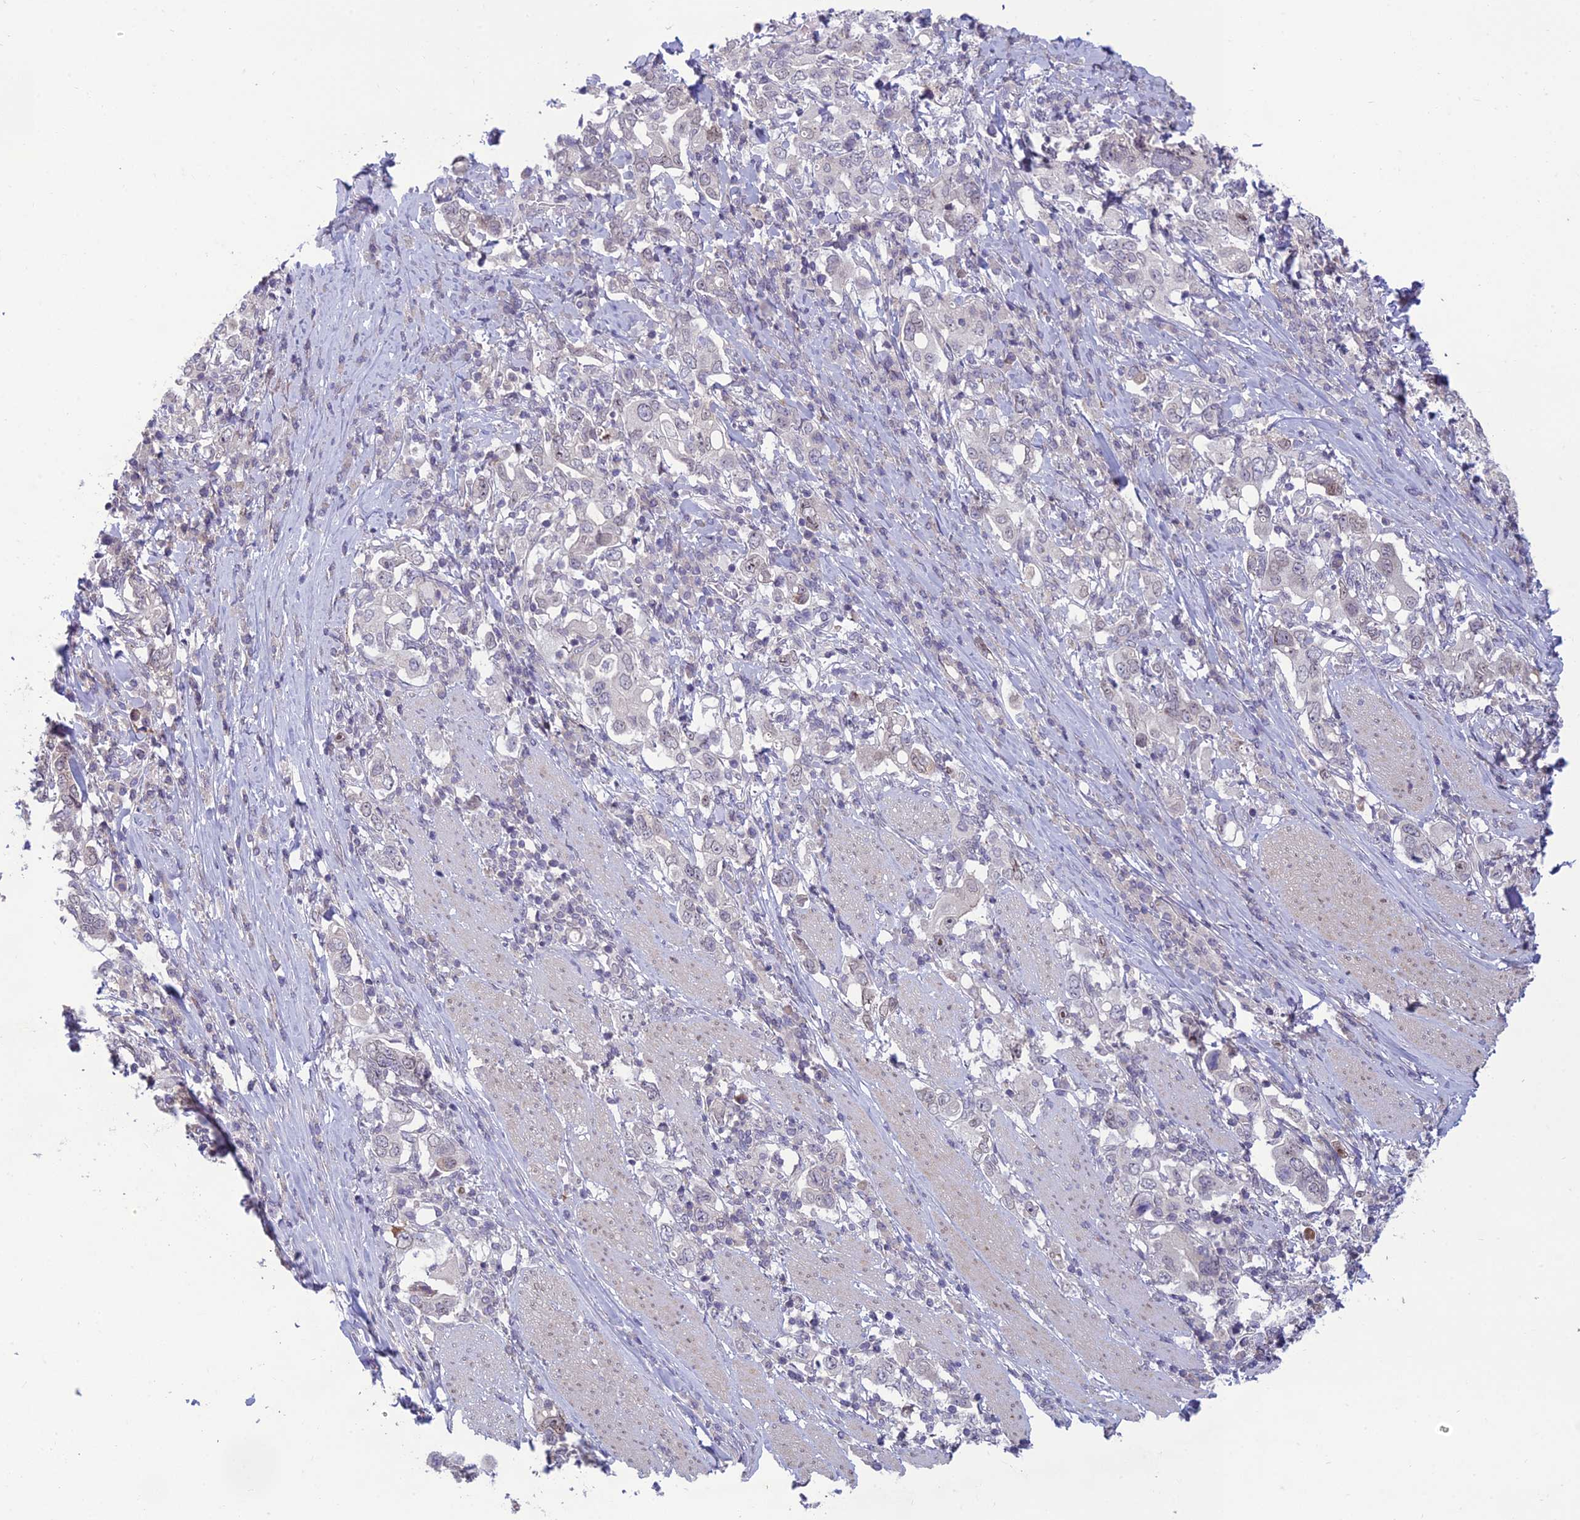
{"staining": {"intensity": "negative", "quantity": "none", "location": "none"}, "tissue": "stomach cancer", "cell_type": "Tumor cells", "image_type": "cancer", "snomed": [{"axis": "morphology", "description": "Adenocarcinoma, NOS"}, {"axis": "topography", "description": "Stomach, upper"}, {"axis": "topography", "description": "Stomach"}], "caption": "This histopathology image is of adenocarcinoma (stomach) stained with immunohistochemistry (IHC) to label a protein in brown with the nuclei are counter-stained blue. There is no expression in tumor cells. Nuclei are stained in blue.", "gene": "DTX2", "patient": {"sex": "male", "age": 62}}